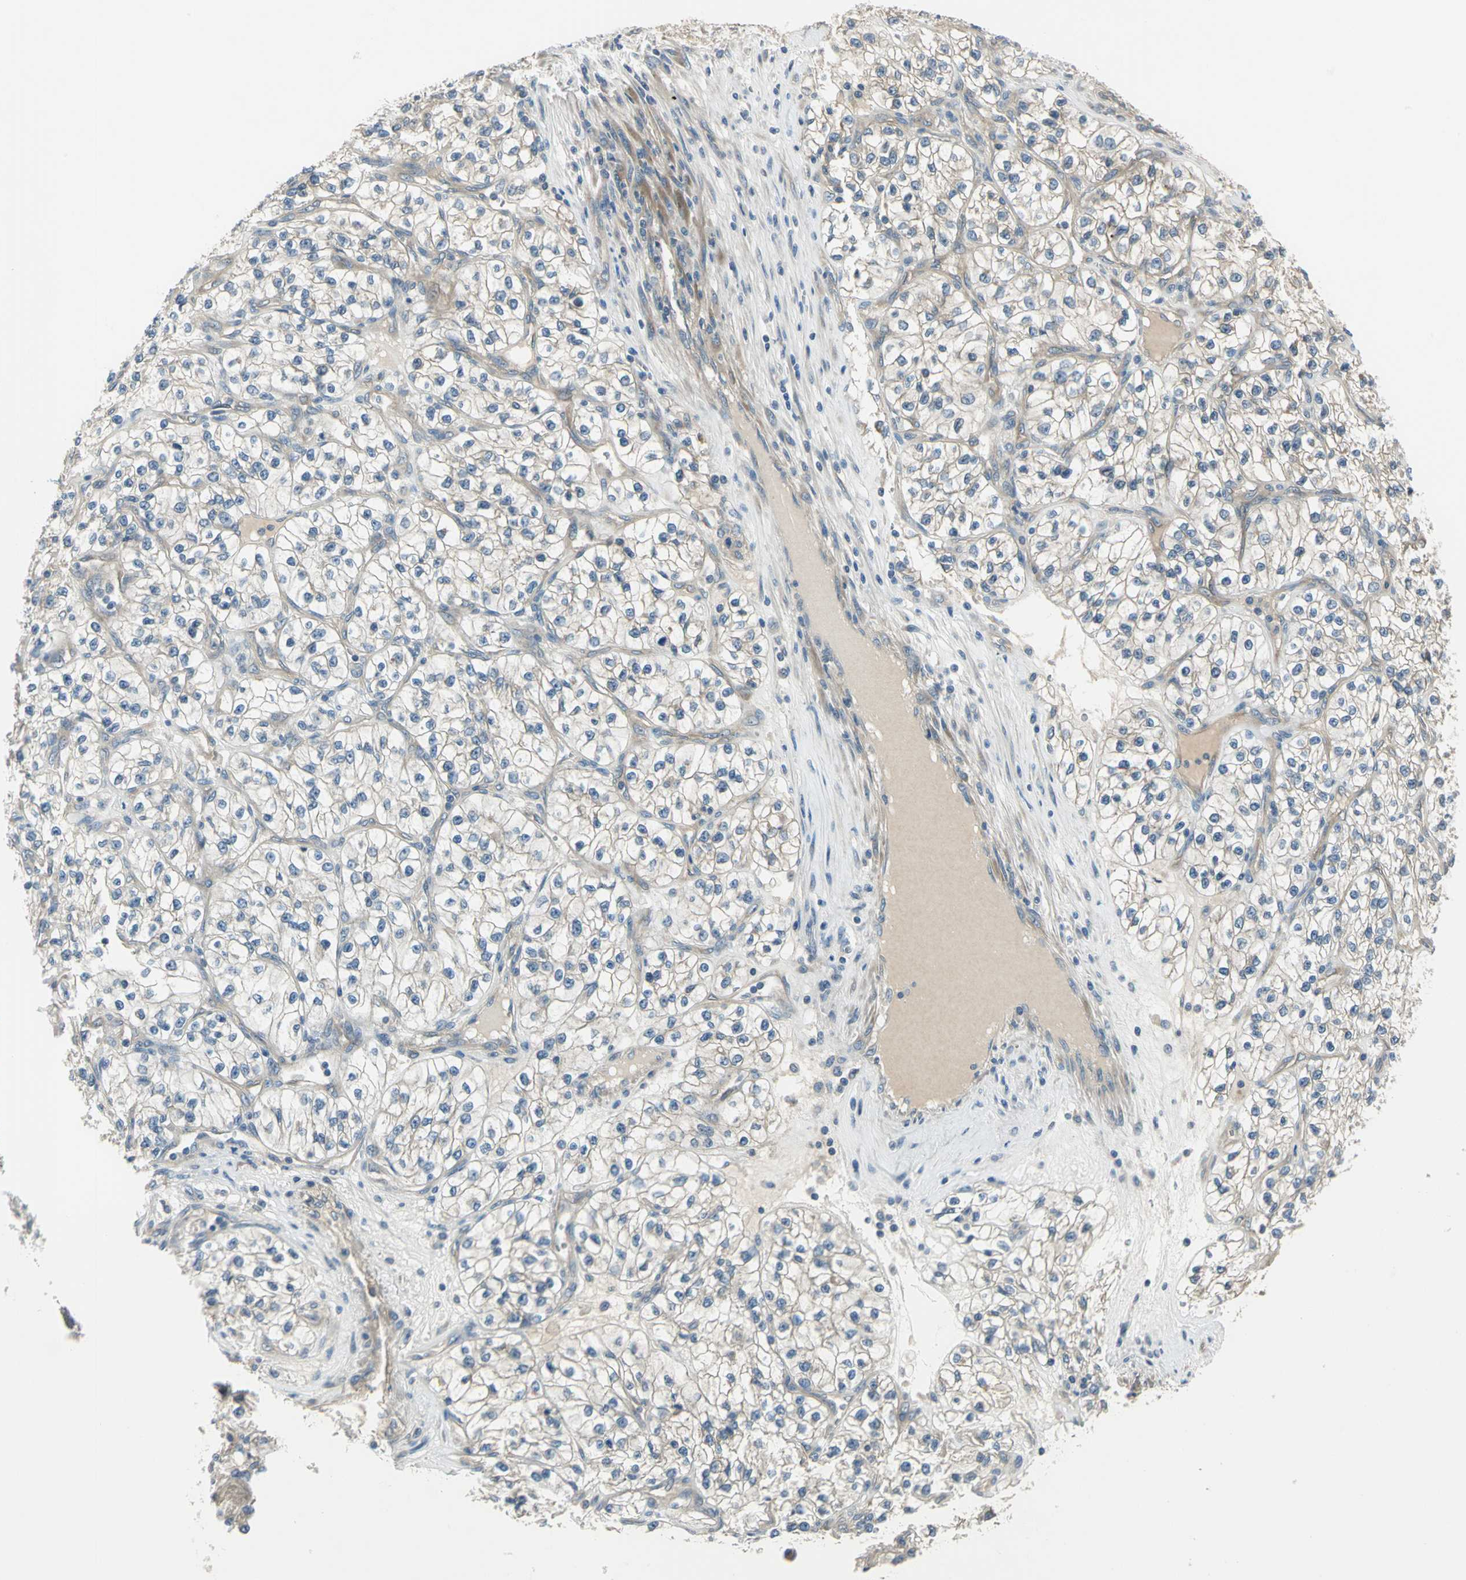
{"staining": {"intensity": "weak", "quantity": "<25%", "location": "cytoplasmic/membranous"}, "tissue": "renal cancer", "cell_type": "Tumor cells", "image_type": "cancer", "snomed": [{"axis": "morphology", "description": "Adenocarcinoma, NOS"}, {"axis": "topography", "description": "Kidney"}], "caption": "The immunohistochemistry micrograph has no significant positivity in tumor cells of renal adenocarcinoma tissue. (Immunohistochemistry (ihc), brightfield microscopy, high magnification).", "gene": "PRKAA1", "patient": {"sex": "female", "age": 57}}